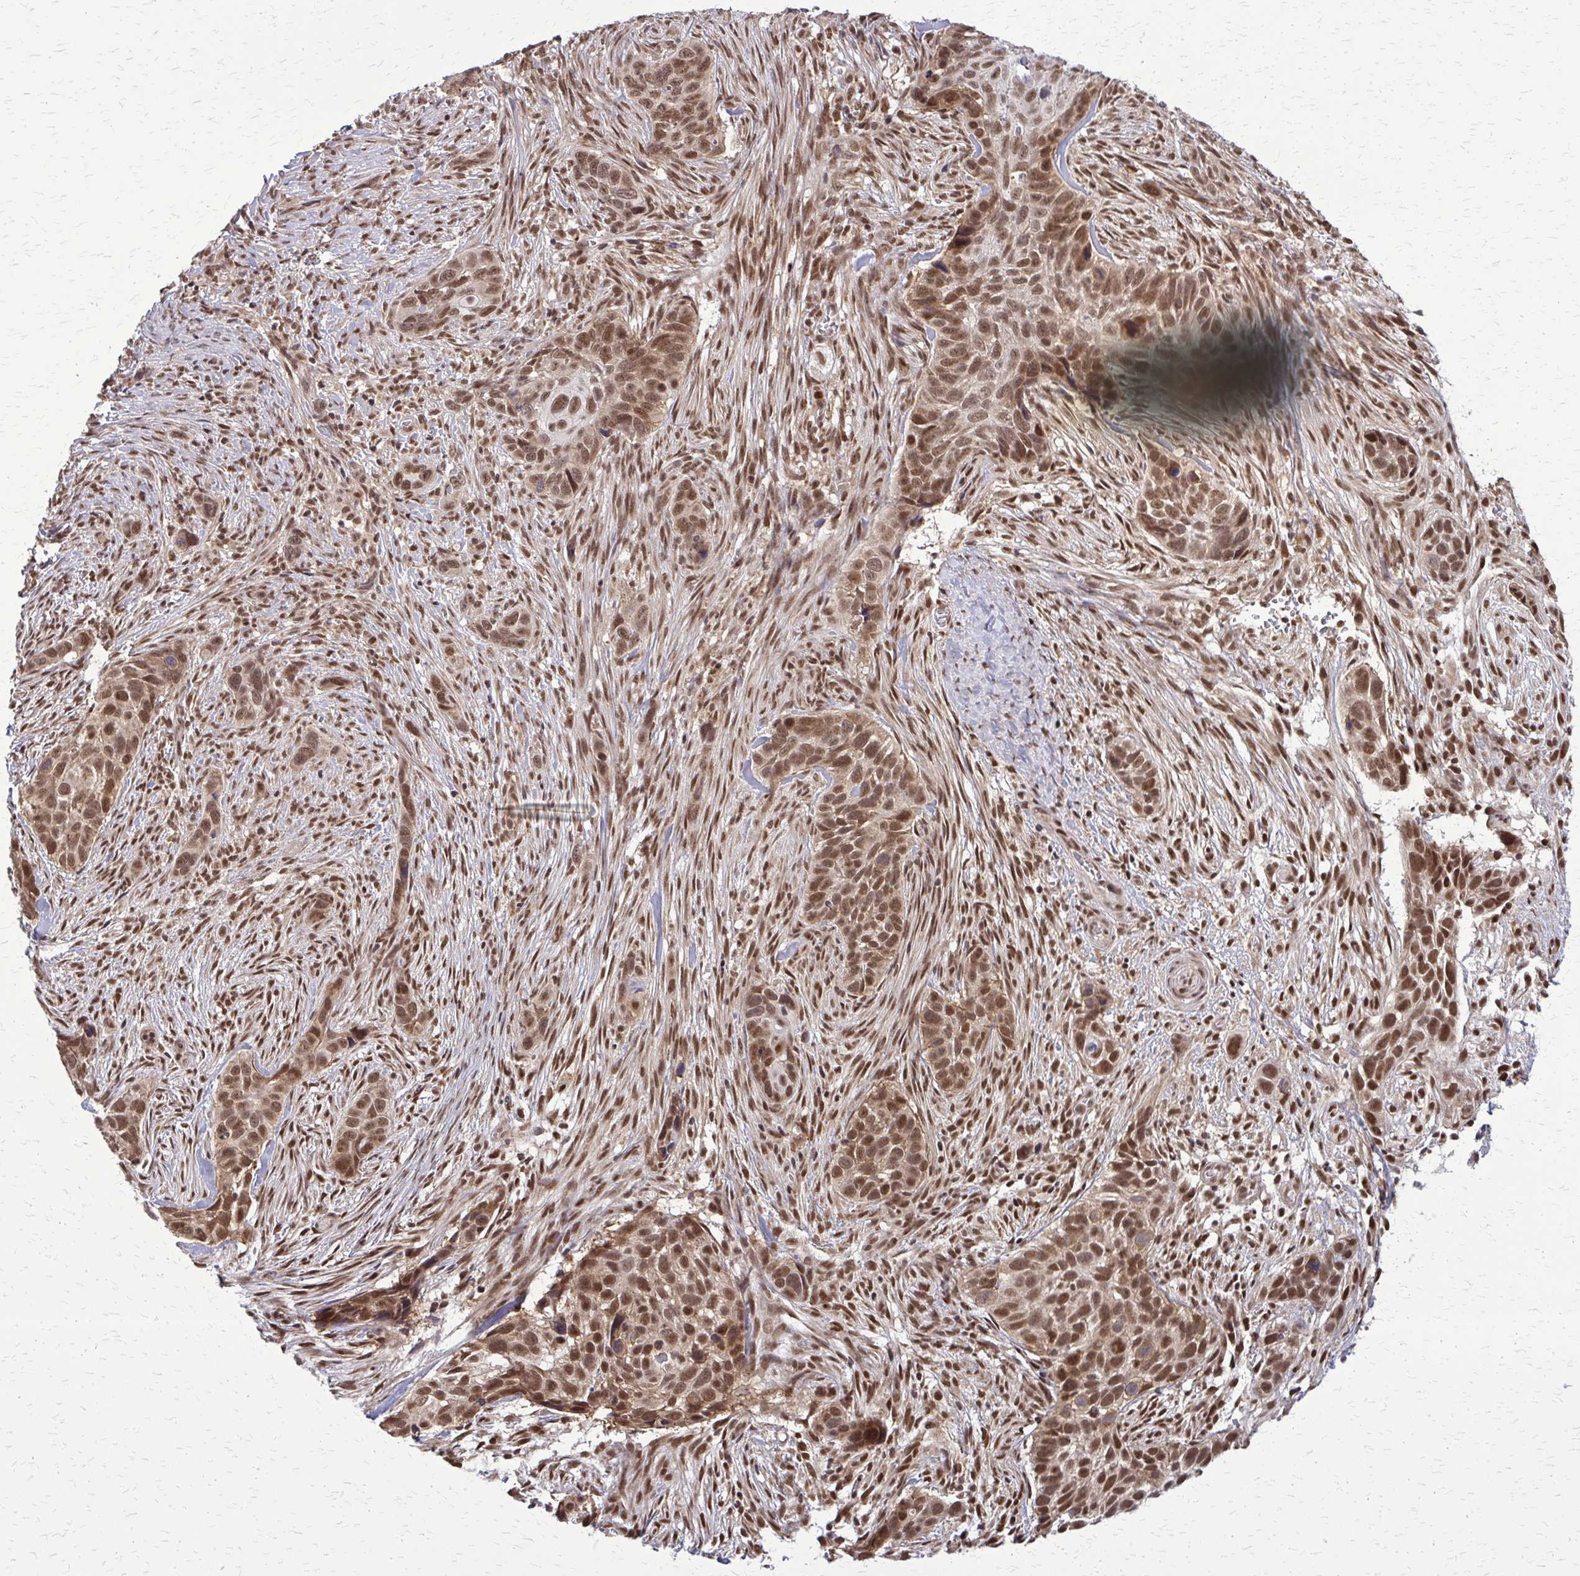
{"staining": {"intensity": "moderate", "quantity": ">75%", "location": "nuclear"}, "tissue": "skin cancer", "cell_type": "Tumor cells", "image_type": "cancer", "snomed": [{"axis": "morphology", "description": "Basal cell carcinoma"}, {"axis": "topography", "description": "Skin"}], "caption": "Protein positivity by immunohistochemistry displays moderate nuclear staining in about >75% of tumor cells in skin cancer. Immunohistochemistry (ihc) stains the protein of interest in brown and the nuclei are stained blue.", "gene": "HDAC3", "patient": {"sex": "female", "age": 82}}